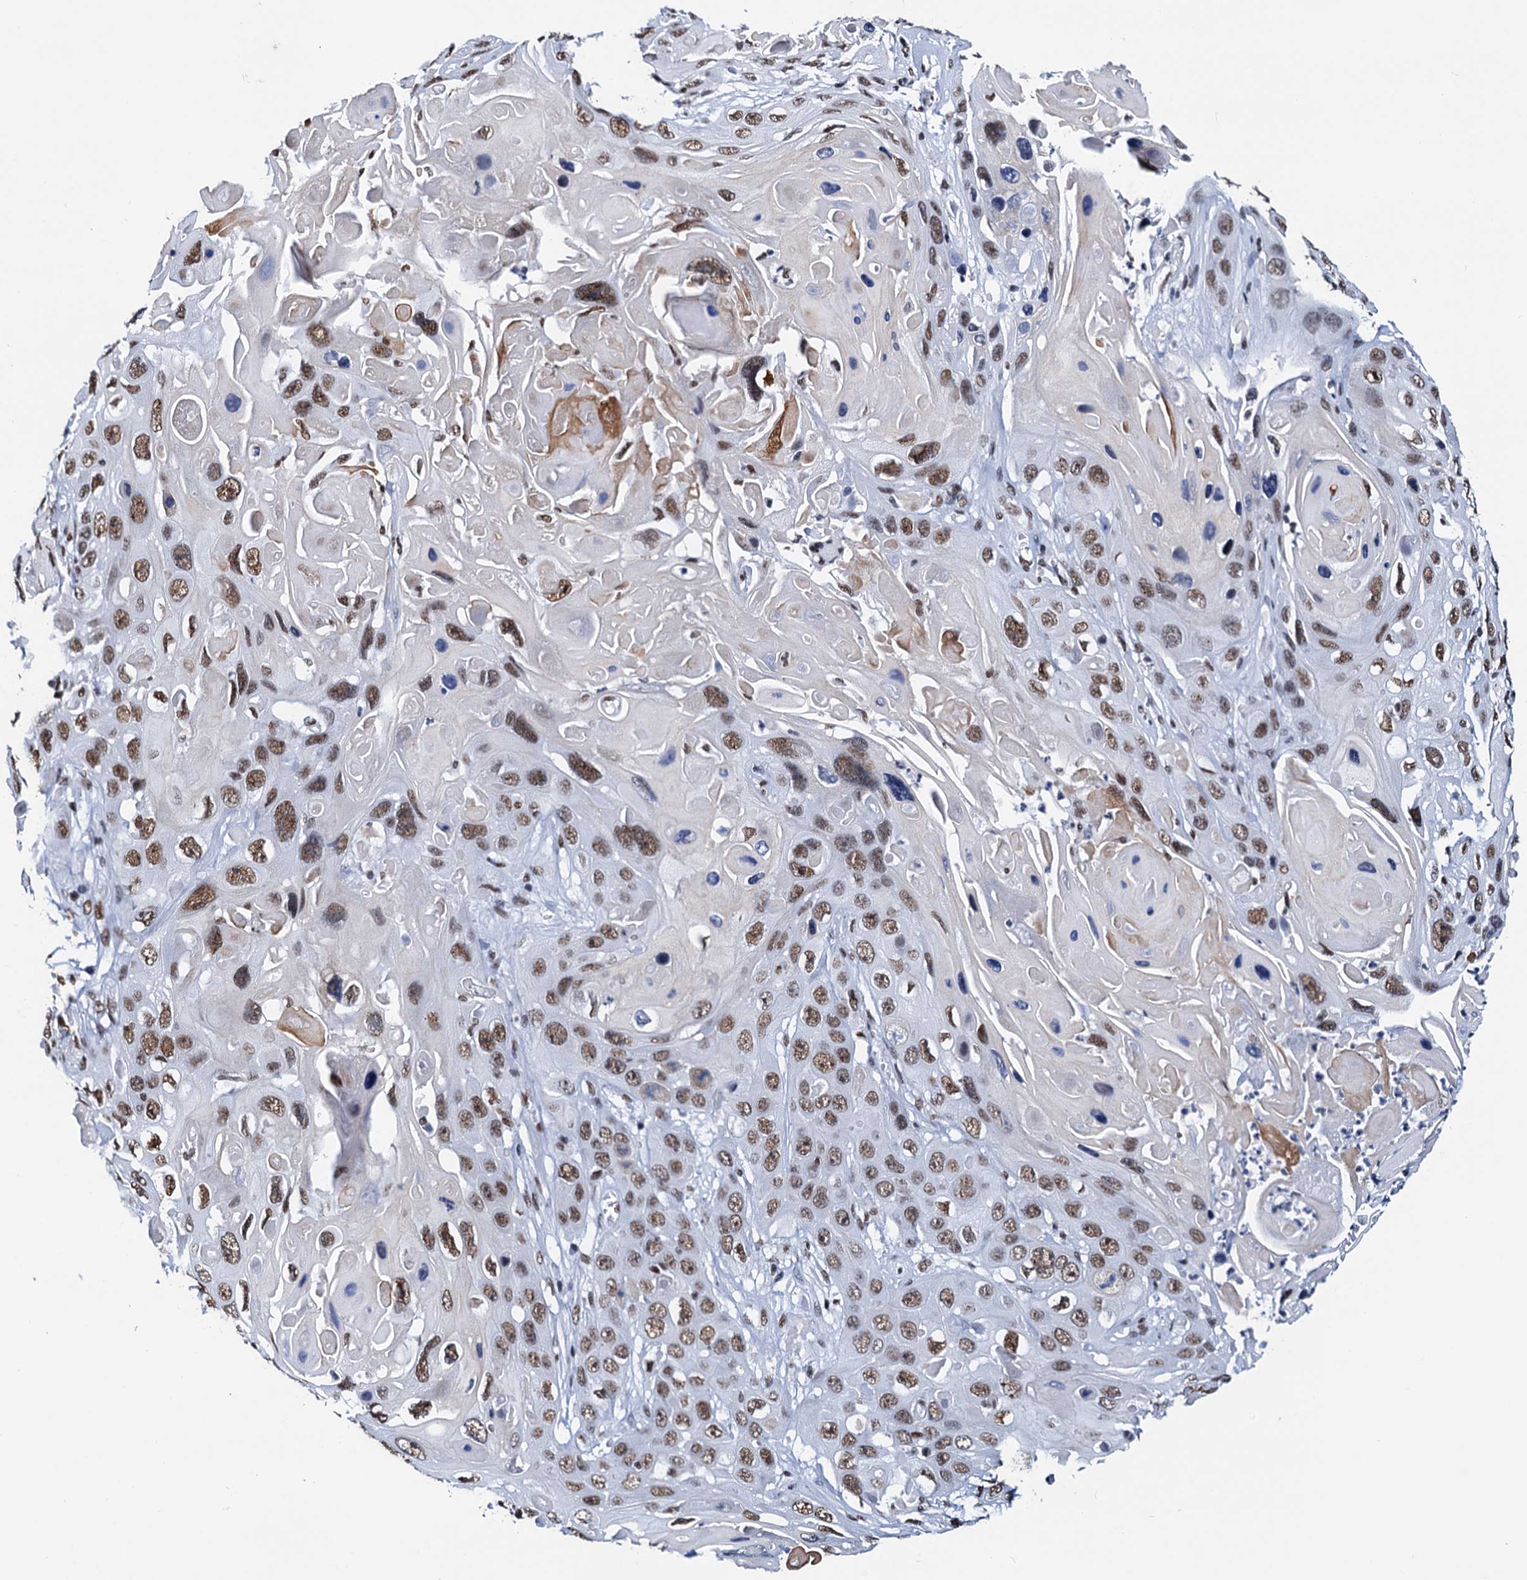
{"staining": {"intensity": "moderate", "quantity": ">75%", "location": "nuclear"}, "tissue": "skin cancer", "cell_type": "Tumor cells", "image_type": "cancer", "snomed": [{"axis": "morphology", "description": "Squamous cell carcinoma, NOS"}, {"axis": "topography", "description": "Skin"}], "caption": "Brown immunohistochemical staining in human skin squamous cell carcinoma displays moderate nuclear positivity in about >75% of tumor cells.", "gene": "SLTM", "patient": {"sex": "male", "age": 55}}